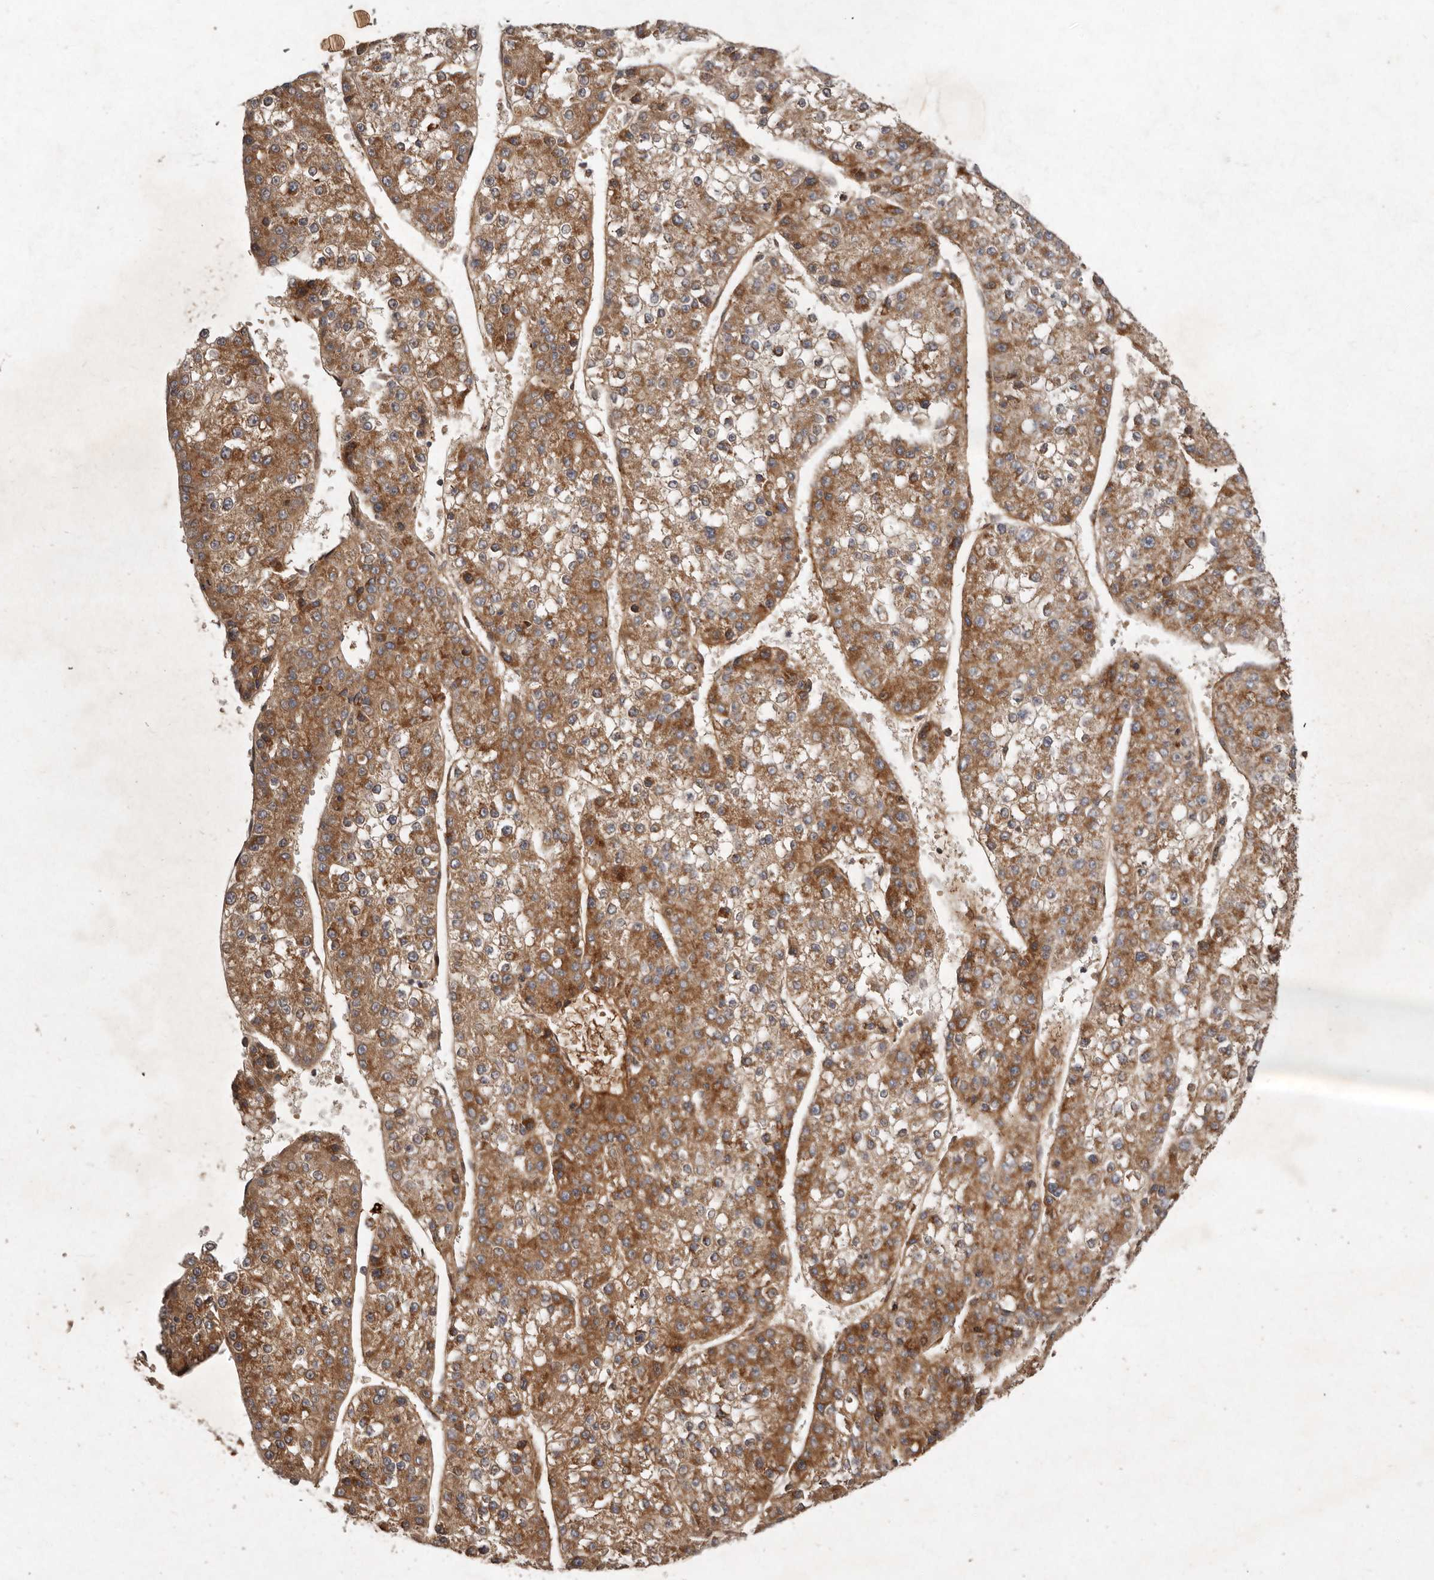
{"staining": {"intensity": "moderate", "quantity": ">75%", "location": "cytoplasmic/membranous"}, "tissue": "liver cancer", "cell_type": "Tumor cells", "image_type": "cancer", "snomed": [{"axis": "morphology", "description": "Carcinoma, Hepatocellular, NOS"}, {"axis": "topography", "description": "Liver"}], "caption": "There is medium levels of moderate cytoplasmic/membranous positivity in tumor cells of liver cancer (hepatocellular carcinoma), as demonstrated by immunohistochemical staining (brown color).", "gene": "SEMA3A", "patient": {"sex": "female", "age": 73}}